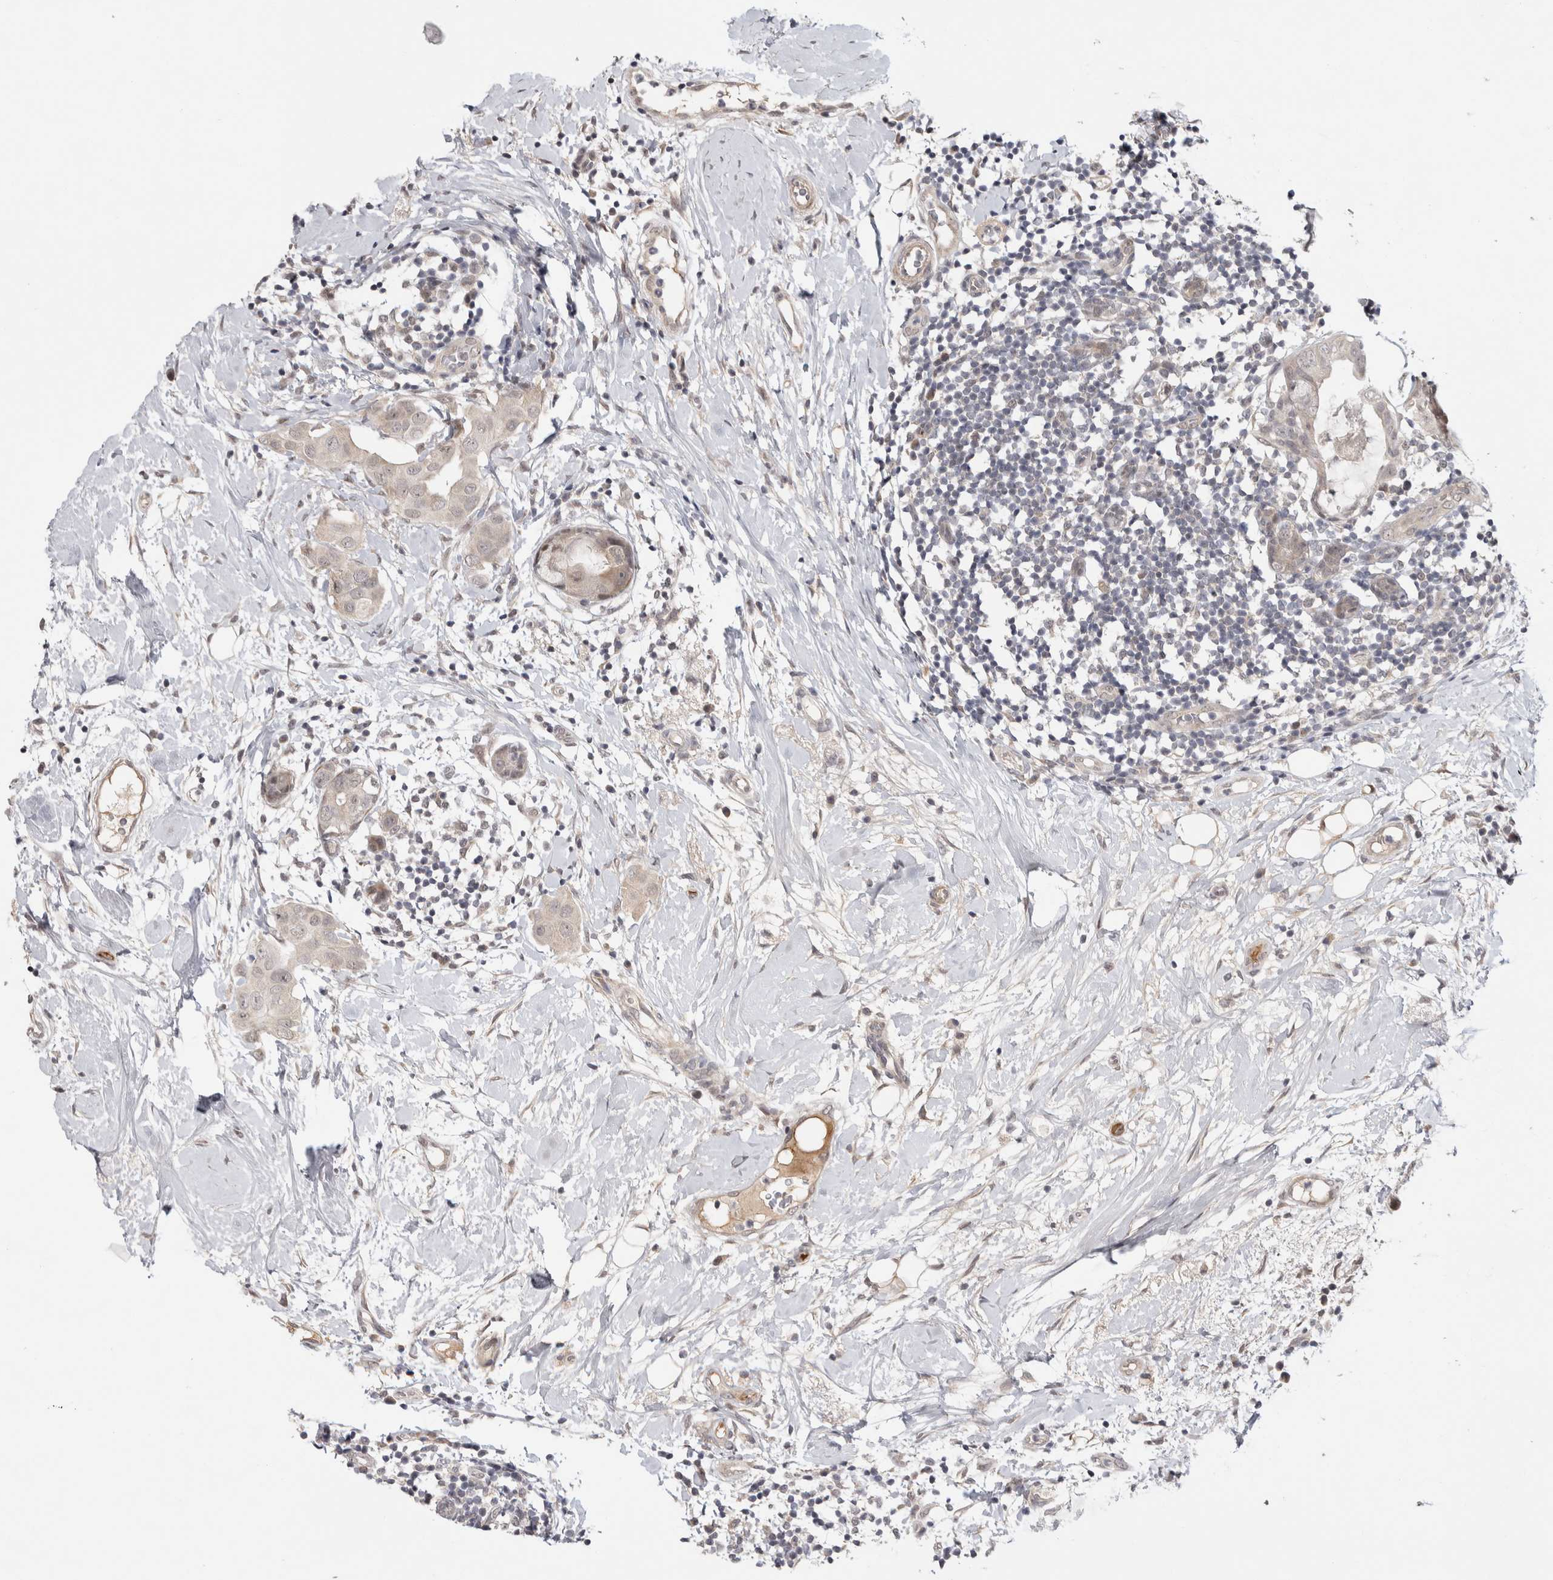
{"staining": {"intensity": "weak", "quantity": "<25%", "location": "cytoplasmic/membranous"}, "tissue": "breast cancer", "cell_type": "Tumor cells", "image_type": "cancer", "snomed": [{"axis": "morphology", "description": "Duct carcinoma"}, {"axis": "topography", "description": "Breast"}], "caption": "Protein analysis of breast cancer displays no significant expression in tumor cells. (DAB IHC with hematoxylin counter stain).", "gene": "ZNF318", "patient": {"sex": "female", "age": 40}}